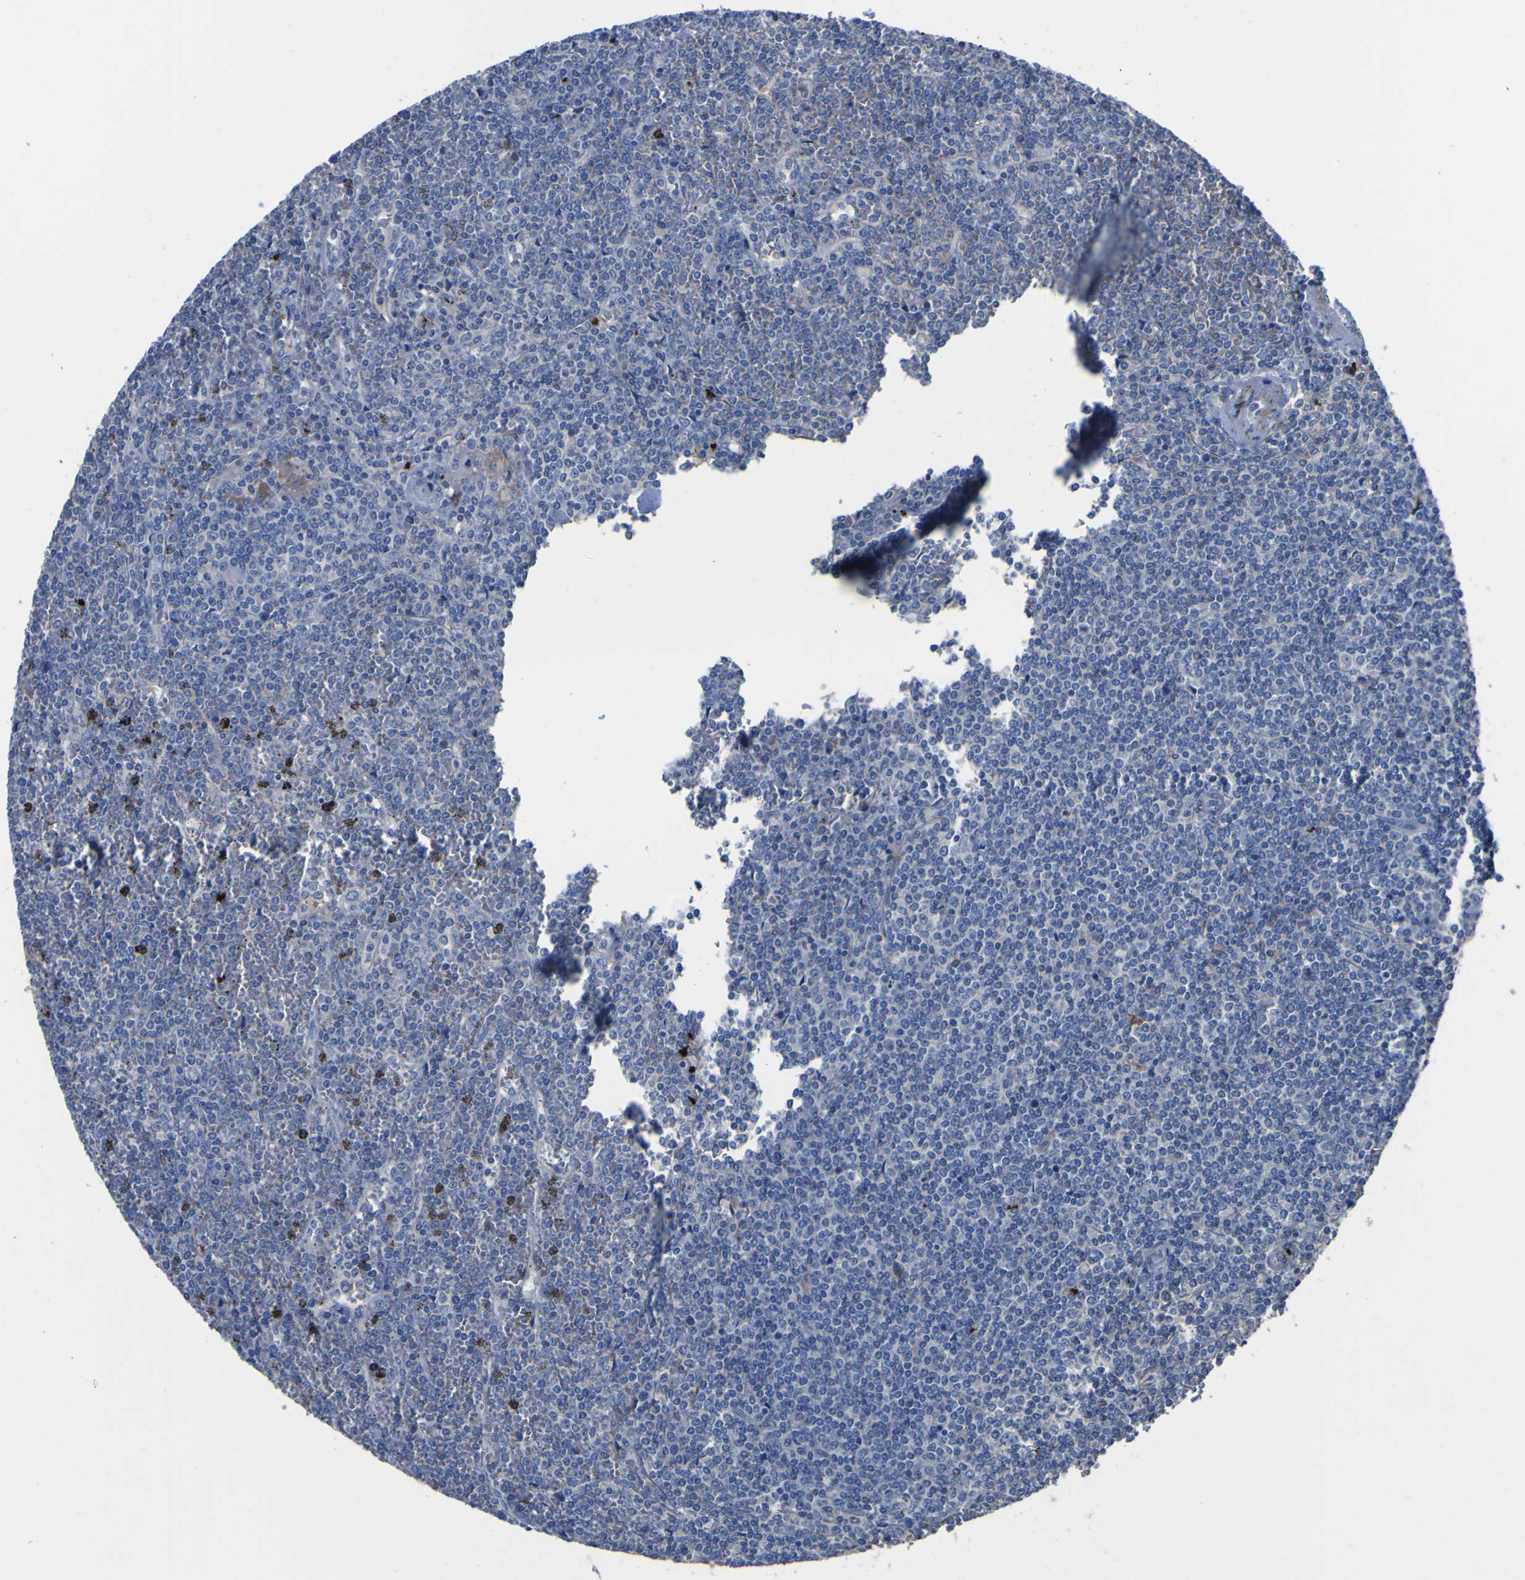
{"staining": {"intensity": "negative", "quantity": "none", "location": "none"}, "tissue": "lymphoma", "cell_type": "Tumor cells", "image_type": "cancer", "snomed": [{"axis": "morphology", "description": "Malignant lymphoma, non-Hodgkin's type, Low grade"}, {"axis": "topography", "description": "Spleen"}], "caption": "Immunohistochemical staining of human low-grade malignant lymphoma, non-Hodgkin's type reveals no significant staining in tumor cells.", "gene": "AGO4", "patient": {"sex": "female", "age": 19}}